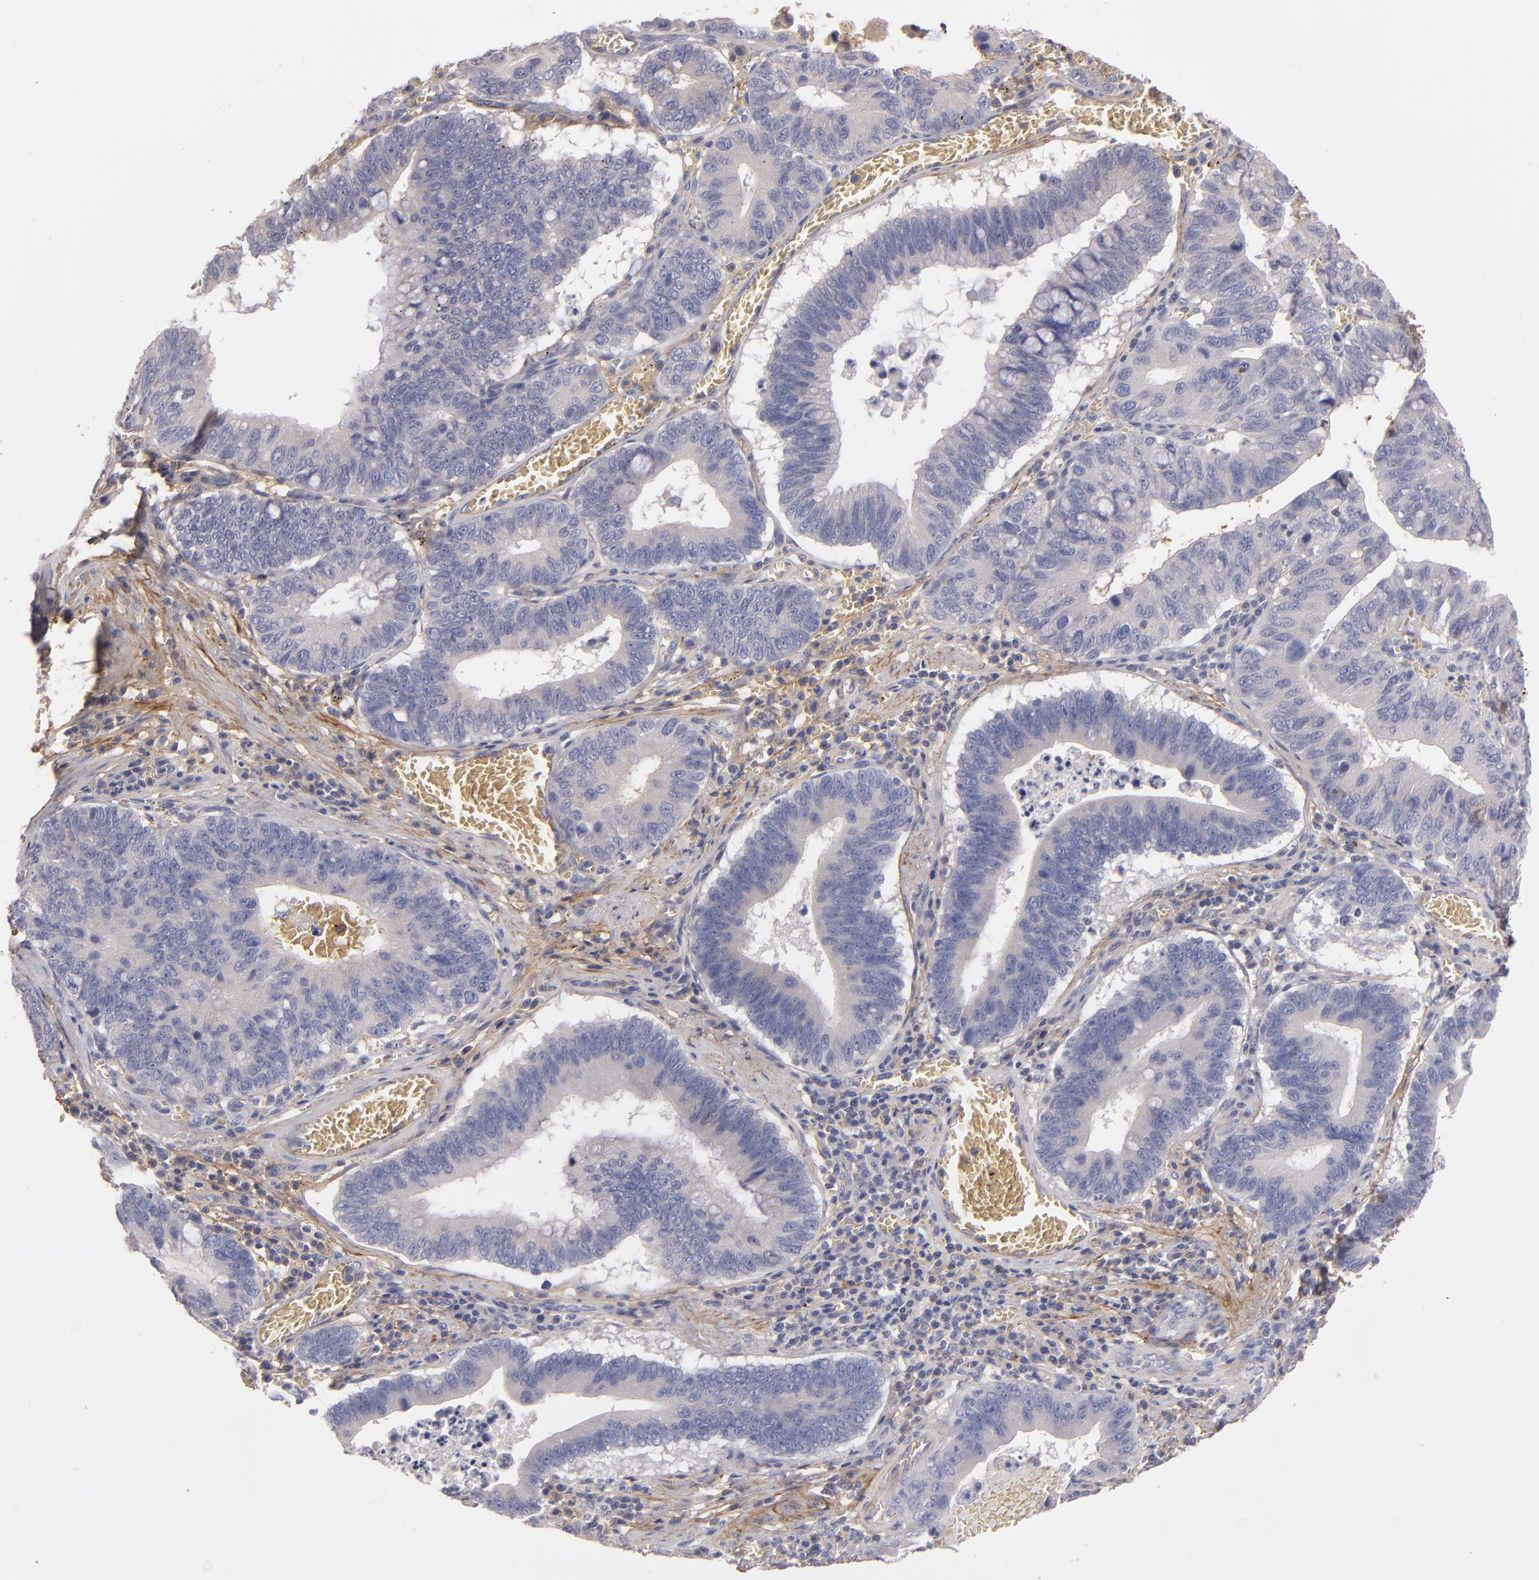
{"staining": {"intensity": "negative", "quantity": "none", "location": "none"}, "tissue": "stomach cancer", "cell_type": "Tumor cells", "image_type": "cancer", "snomed": [{"axis": "morphology", "description": "Adenocarcinoma, NOS"}, {"axis": "topography", "description": "Stomach"}, {"axis": "topography", "description": "Gastric cardia"}], "caption": "Immunohistochemical staining of adenocarcinoma (stomach) shows no significant positivity in tumor cells.", "gene": "FBLN1", "patient": {"sex": "male", "age": 59}}